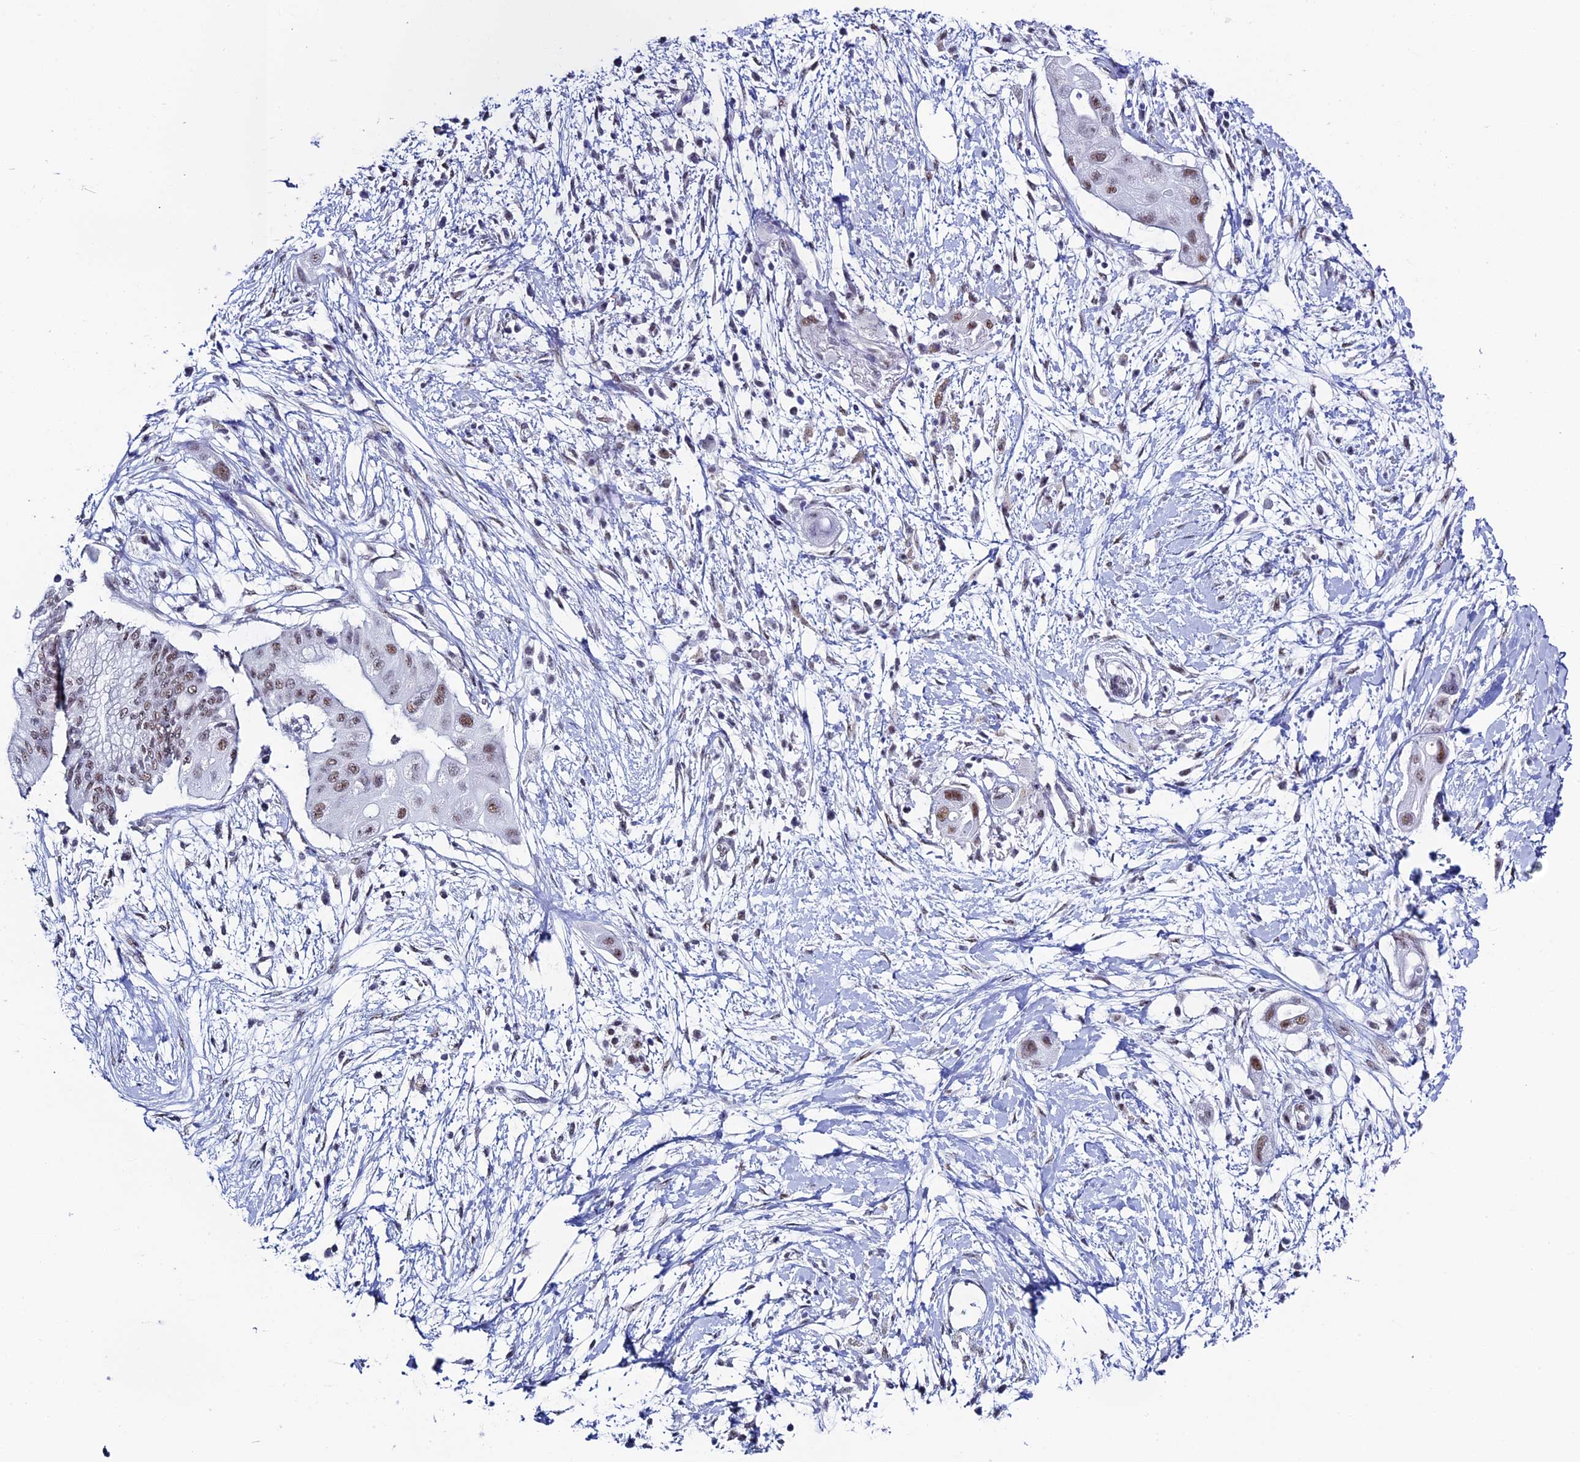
{"staining": {"intensity": "moderate", "quantity": ">75%", "location": "nuclear"}, "tissue": "pancreatic cancer", "cell_type": "Tumor cells", "image_type": "cancer", "snomed": [{"axis": "morphology", "description": "Adenocarcinoma, NOS"}, {"axis": "topography", "description": "Pancreas"}], "caption": "Pancreatic adenocarcinoma stained with immunohistochemistry displays moderate nuclear positivity in approximately >75% of tumor cells. Immunohistochemistry (ihc) stains the protein in brown and the nuclei are stained blue.", "gene": "CD2BP2", "patient": {"sex": "male", "age": 68}}